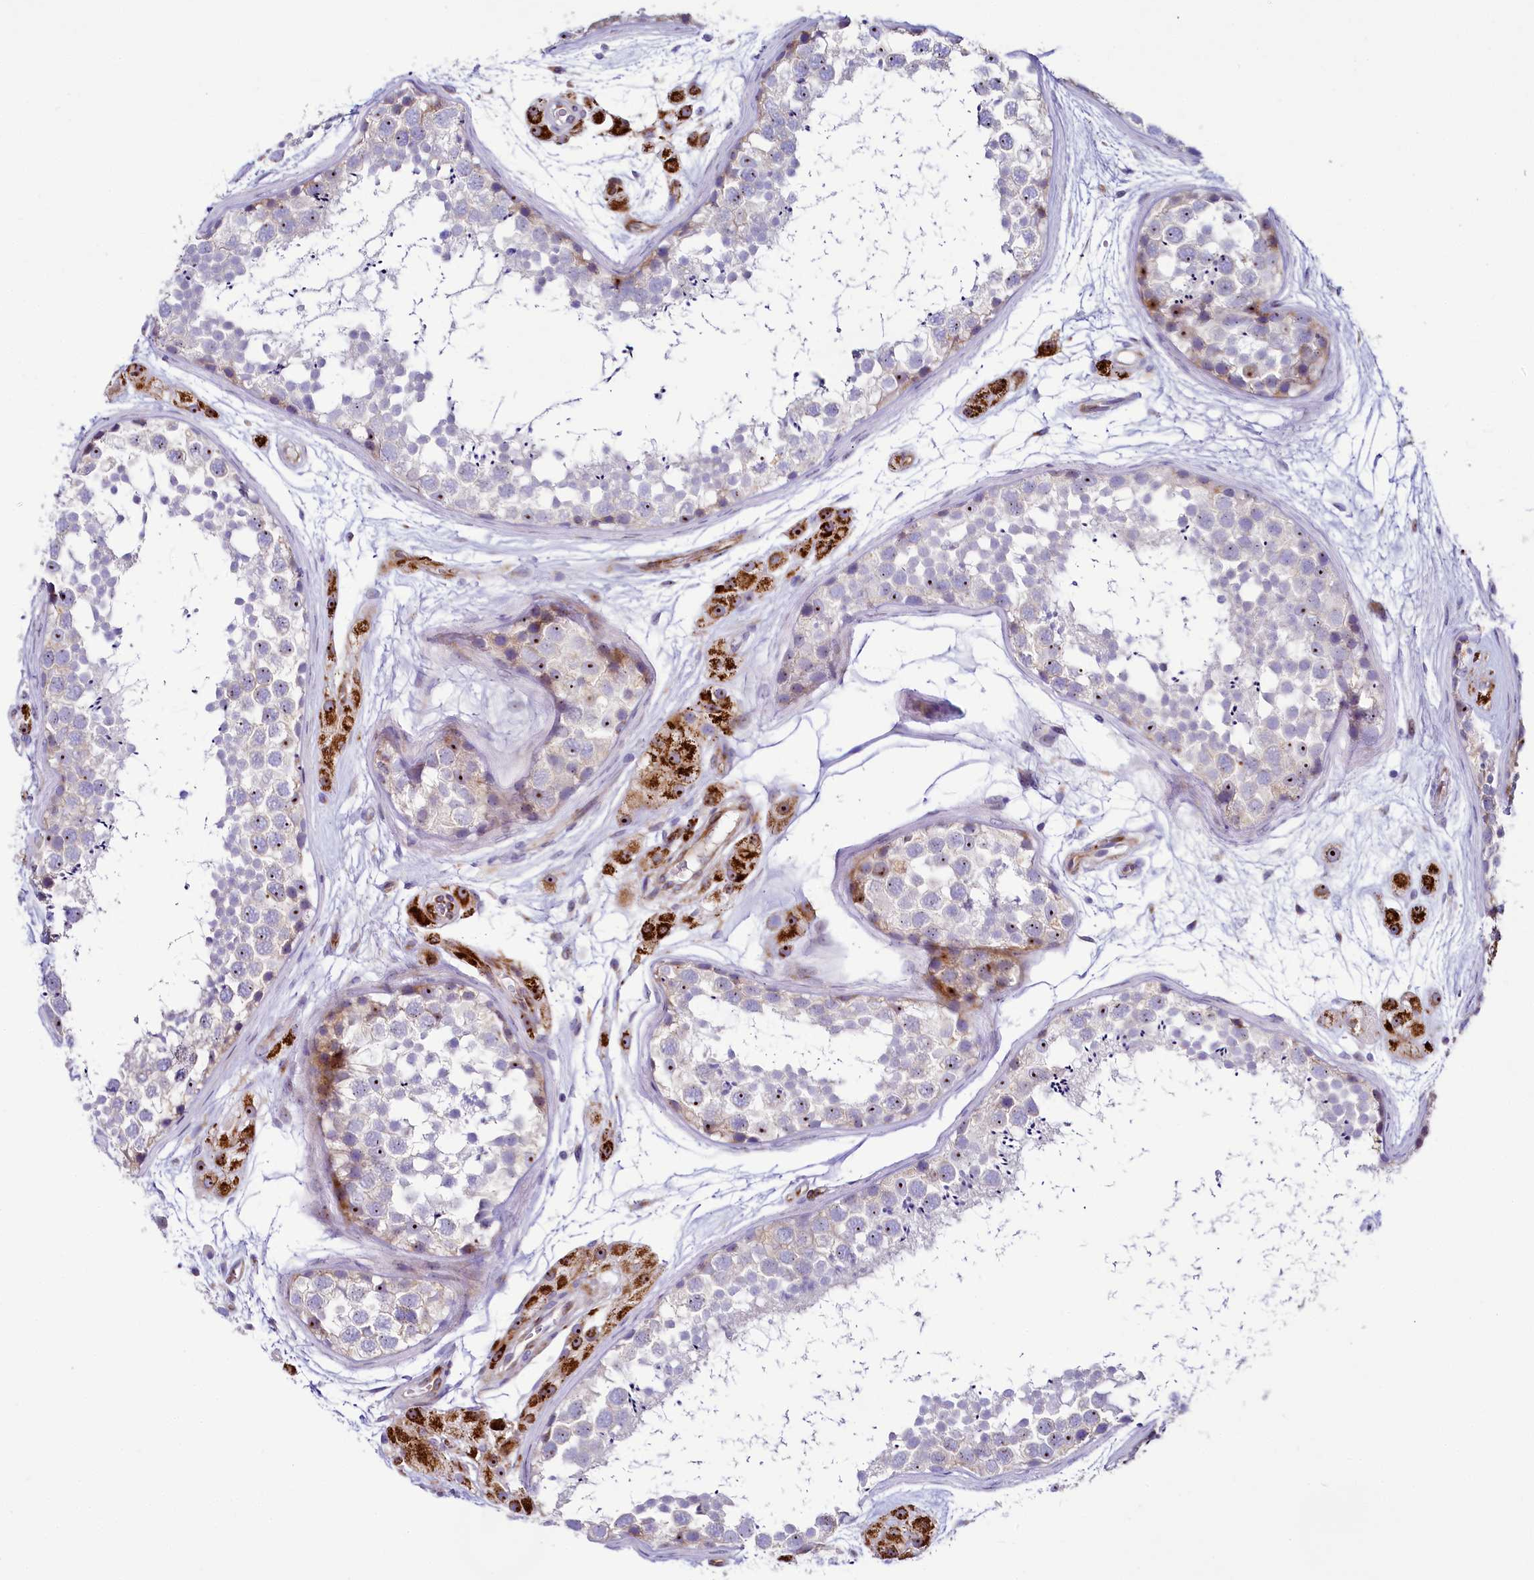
{"staining": {"intensity": "moderate", "quantity": "<25%", "location": "nuclear"}, "tissue": "testis", "cell_type": "Cells in seminiferous ducts", "image_type": "normal", "snomed": [{"axis": "morphology", "description": "Normal tissue, NOS"}, {"axis": "topography", "description": "Testis"}], "caption": "Benign testis reveals moderate nuclear staining in about <25% of cells in seminiferous ducts, visualized by immunohistochemistry.", "gene": "SH3TC2", "patient": {"sex": "male", "age": 56}}